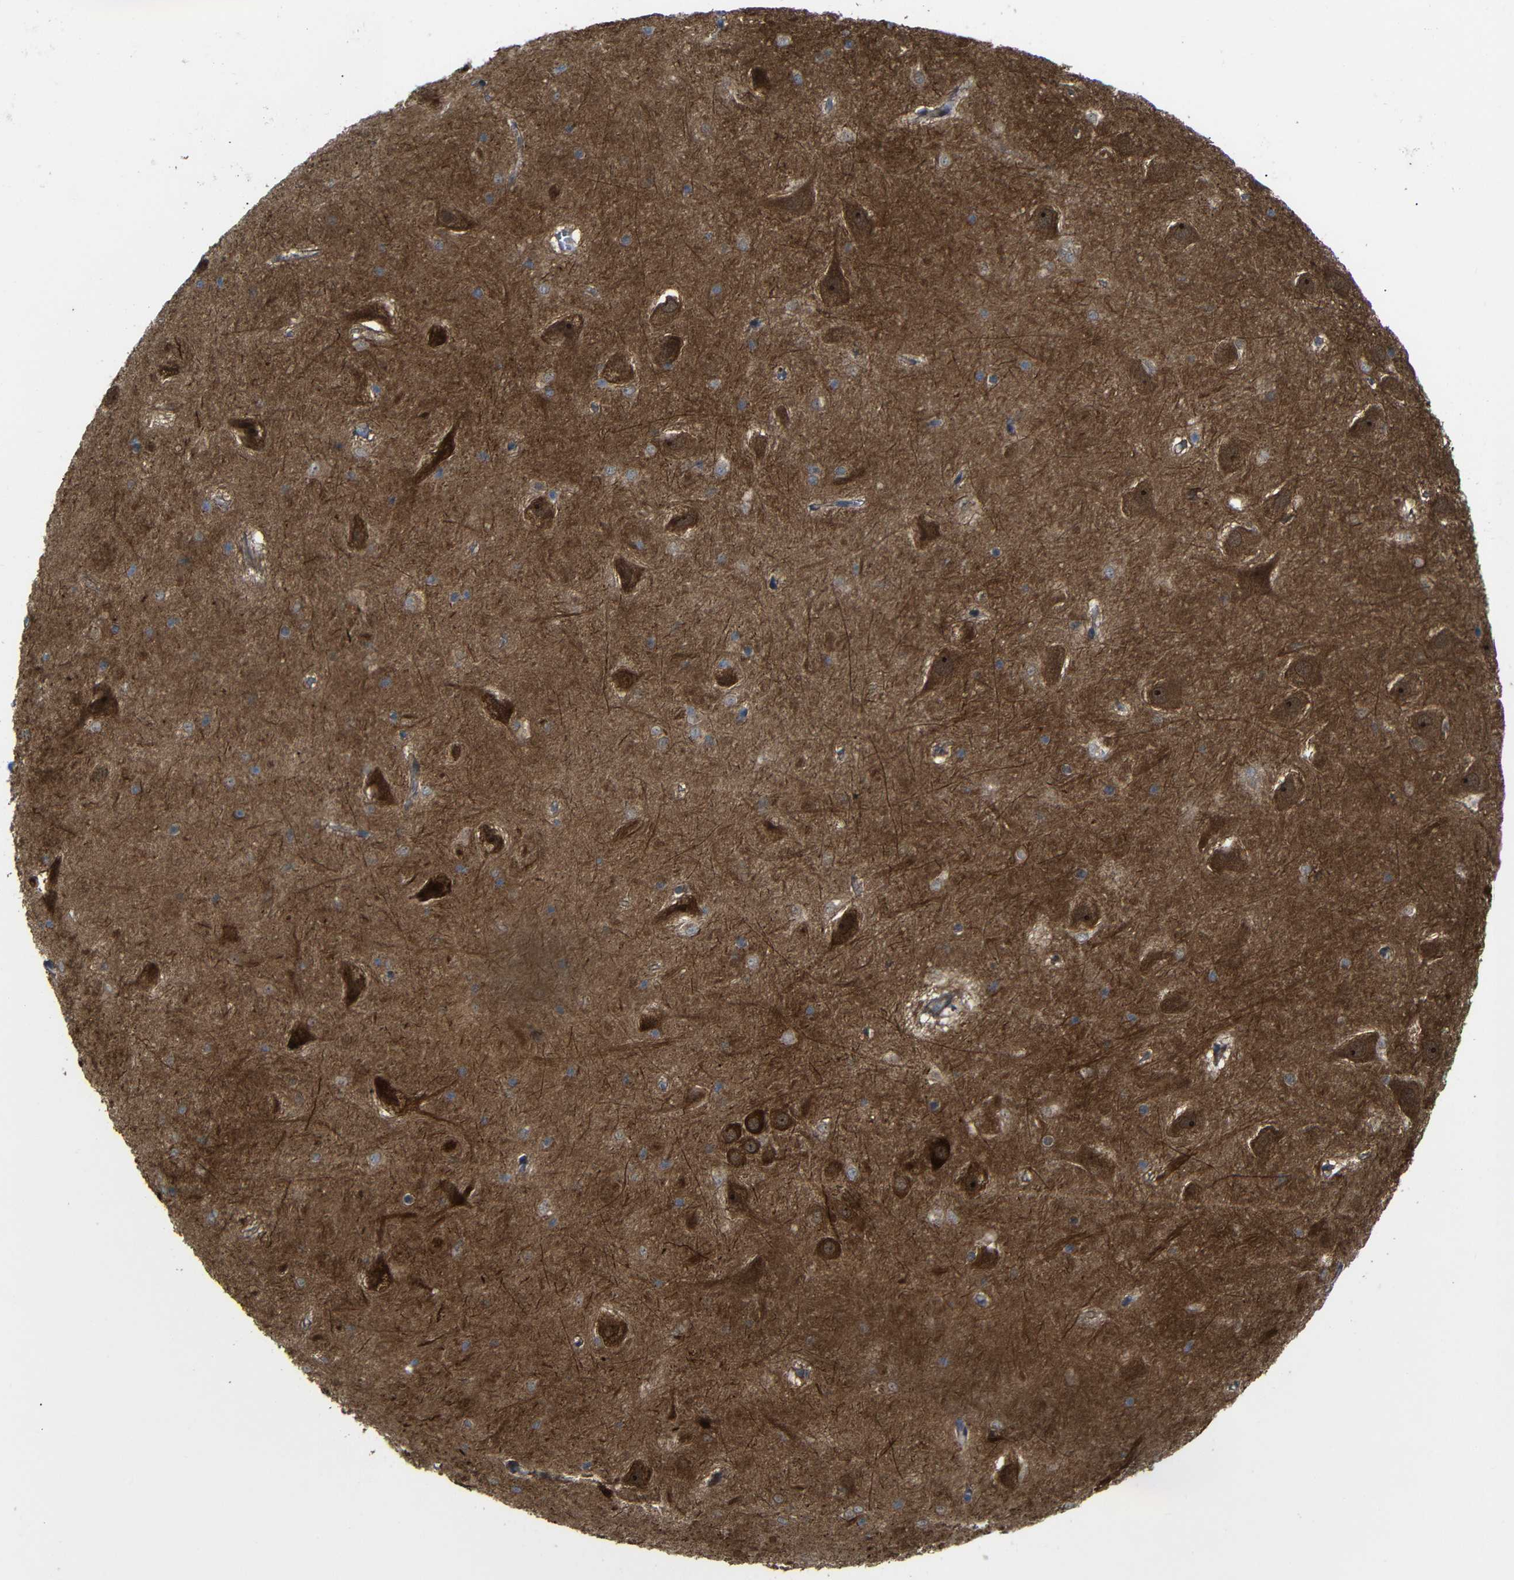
{"staining": {"intensity": "negative", "quantity": "none", "location": "none"}, "tissue": "hippocampus", "cell_type": "Glial cells", "image_type": "normal", "snomed": [{"axis": "morphology", "description": "Normal tissue, NOS"}, {"axis": "topography", "description": "Hippocampus"}], "caption": "DAB immunohistochemical staining of normal human hippocampus demonstrates no significant positivity in glial cells.", "gene": "P3H2", "patient": {"sex": "male", "age": 45}}